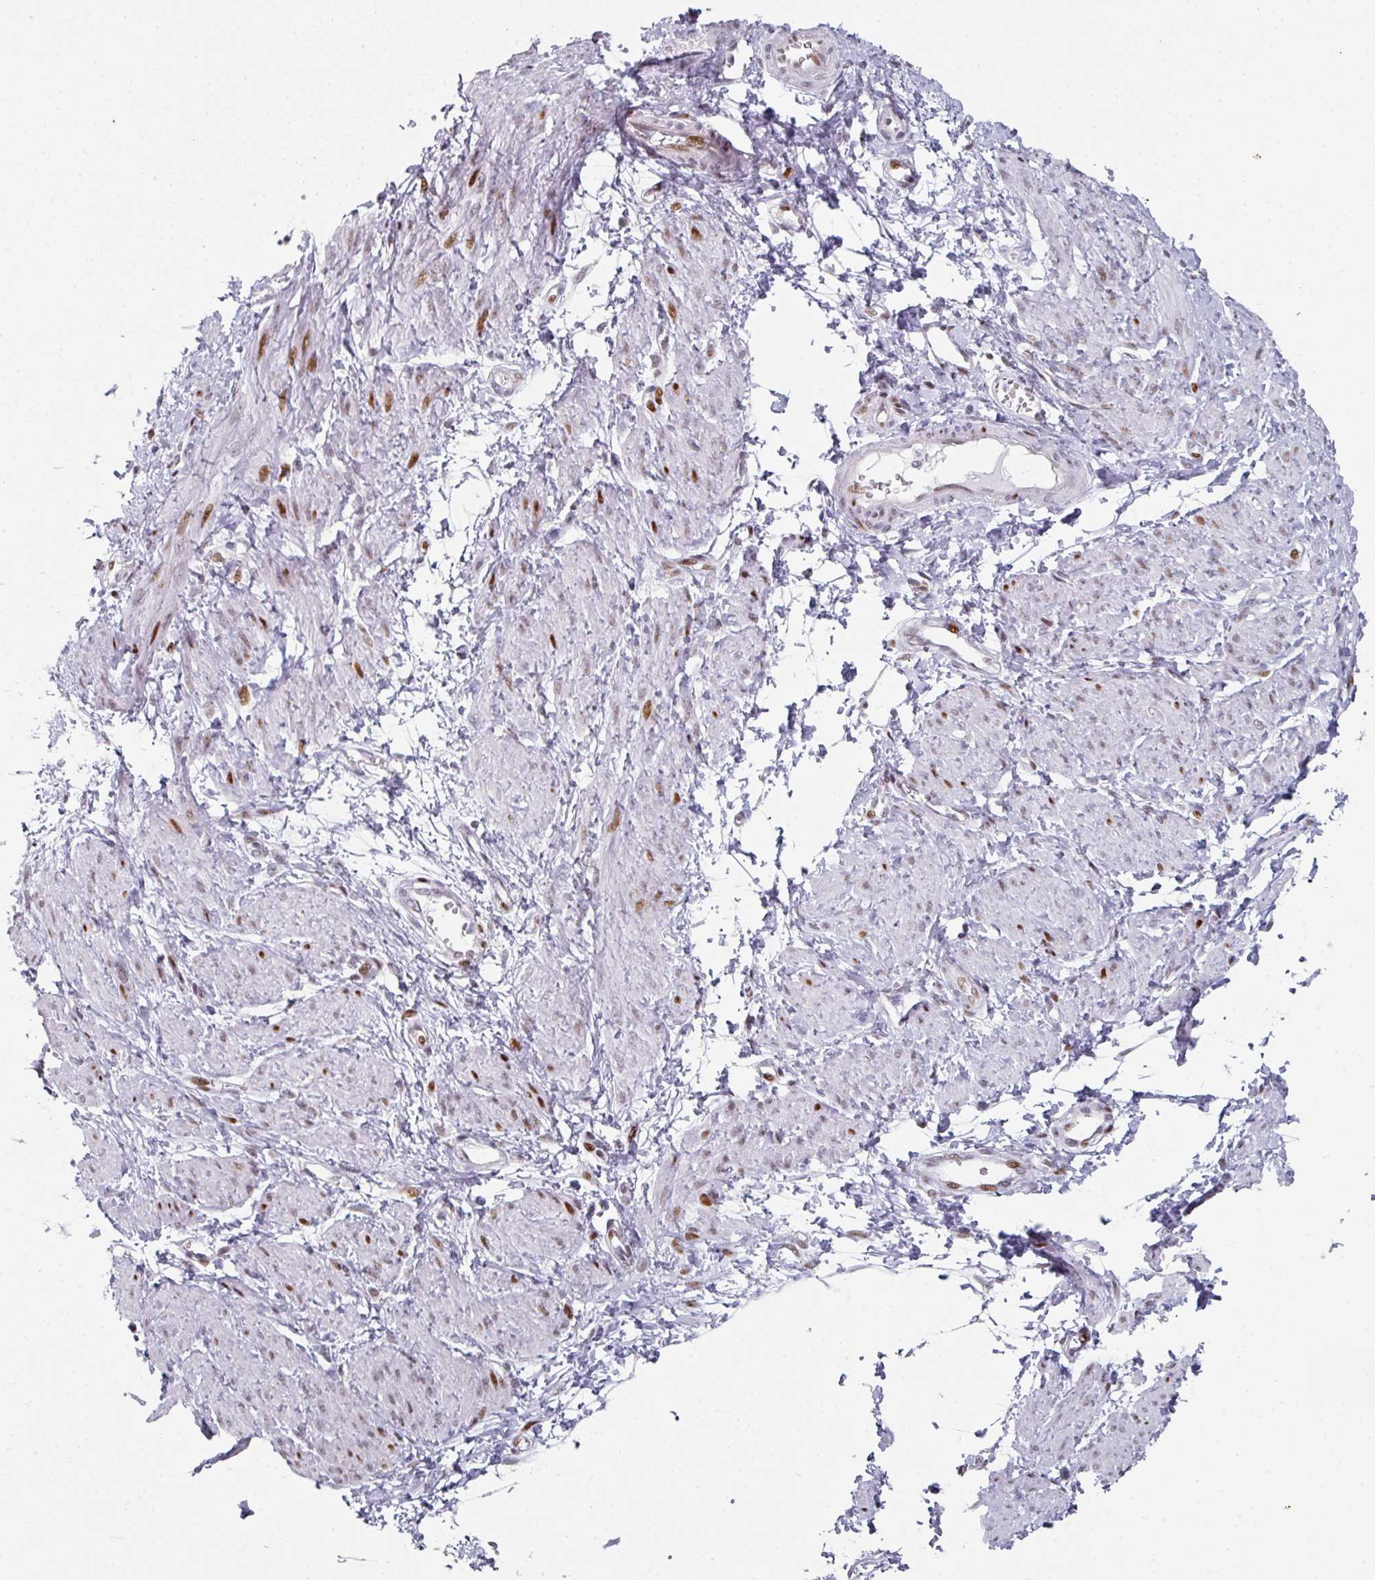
{"staining": {"intensity": "strong", "quantity": "<25%", "location": "nuclear"}, "tissue": "smooth muscle", "cell_type": "Smooth muscle cells", "image_type": "normal", "snomed": [{"axis": "morphology", "description": "Normal tissue, NOS"}, {"axis": "topography", "description": "Smooth muscle"}, {"axis": "topography", "description": "Uterus"}], "caption": "The photomicrograph reveals staining of normal smooth muscle, revealing strong nuclear protein positivity (brown color) within smooth muscle cells.", "gene": "SF3B5", "patient": {"sex": "female", "age": 39}}